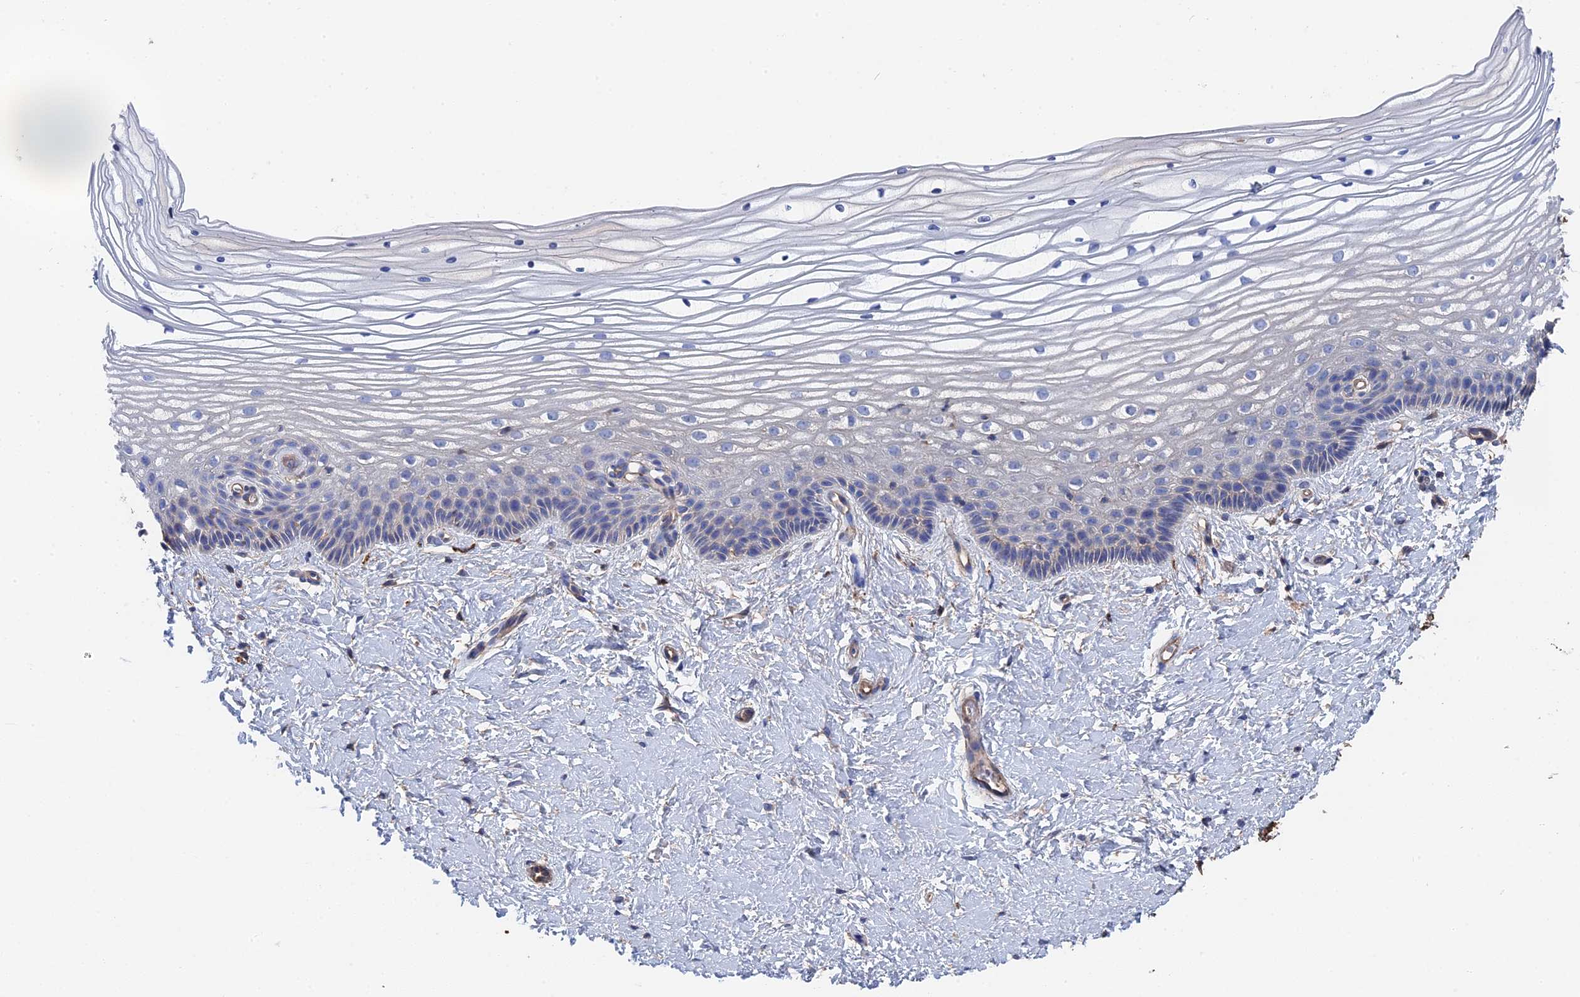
{"staining": {"intensity": "negative", "quantity": "none", "location": "none"}, "tissue": "vagina", "cell_type": "Squamous epithelial cells", "image_type": "normal", "snomed": [{"axis": "morphology", "description": "Normal tissue, NOS"}, {"axis": "topography", "description": "Vagina"}, {"axis": "topography", "description": "Cervix"}], "caption": "IHC of normal human vagina demonstrates no expression in squamous epithelial cells.", "gene": "STRA6", "patient": {"sex": "female", "age": 40}}